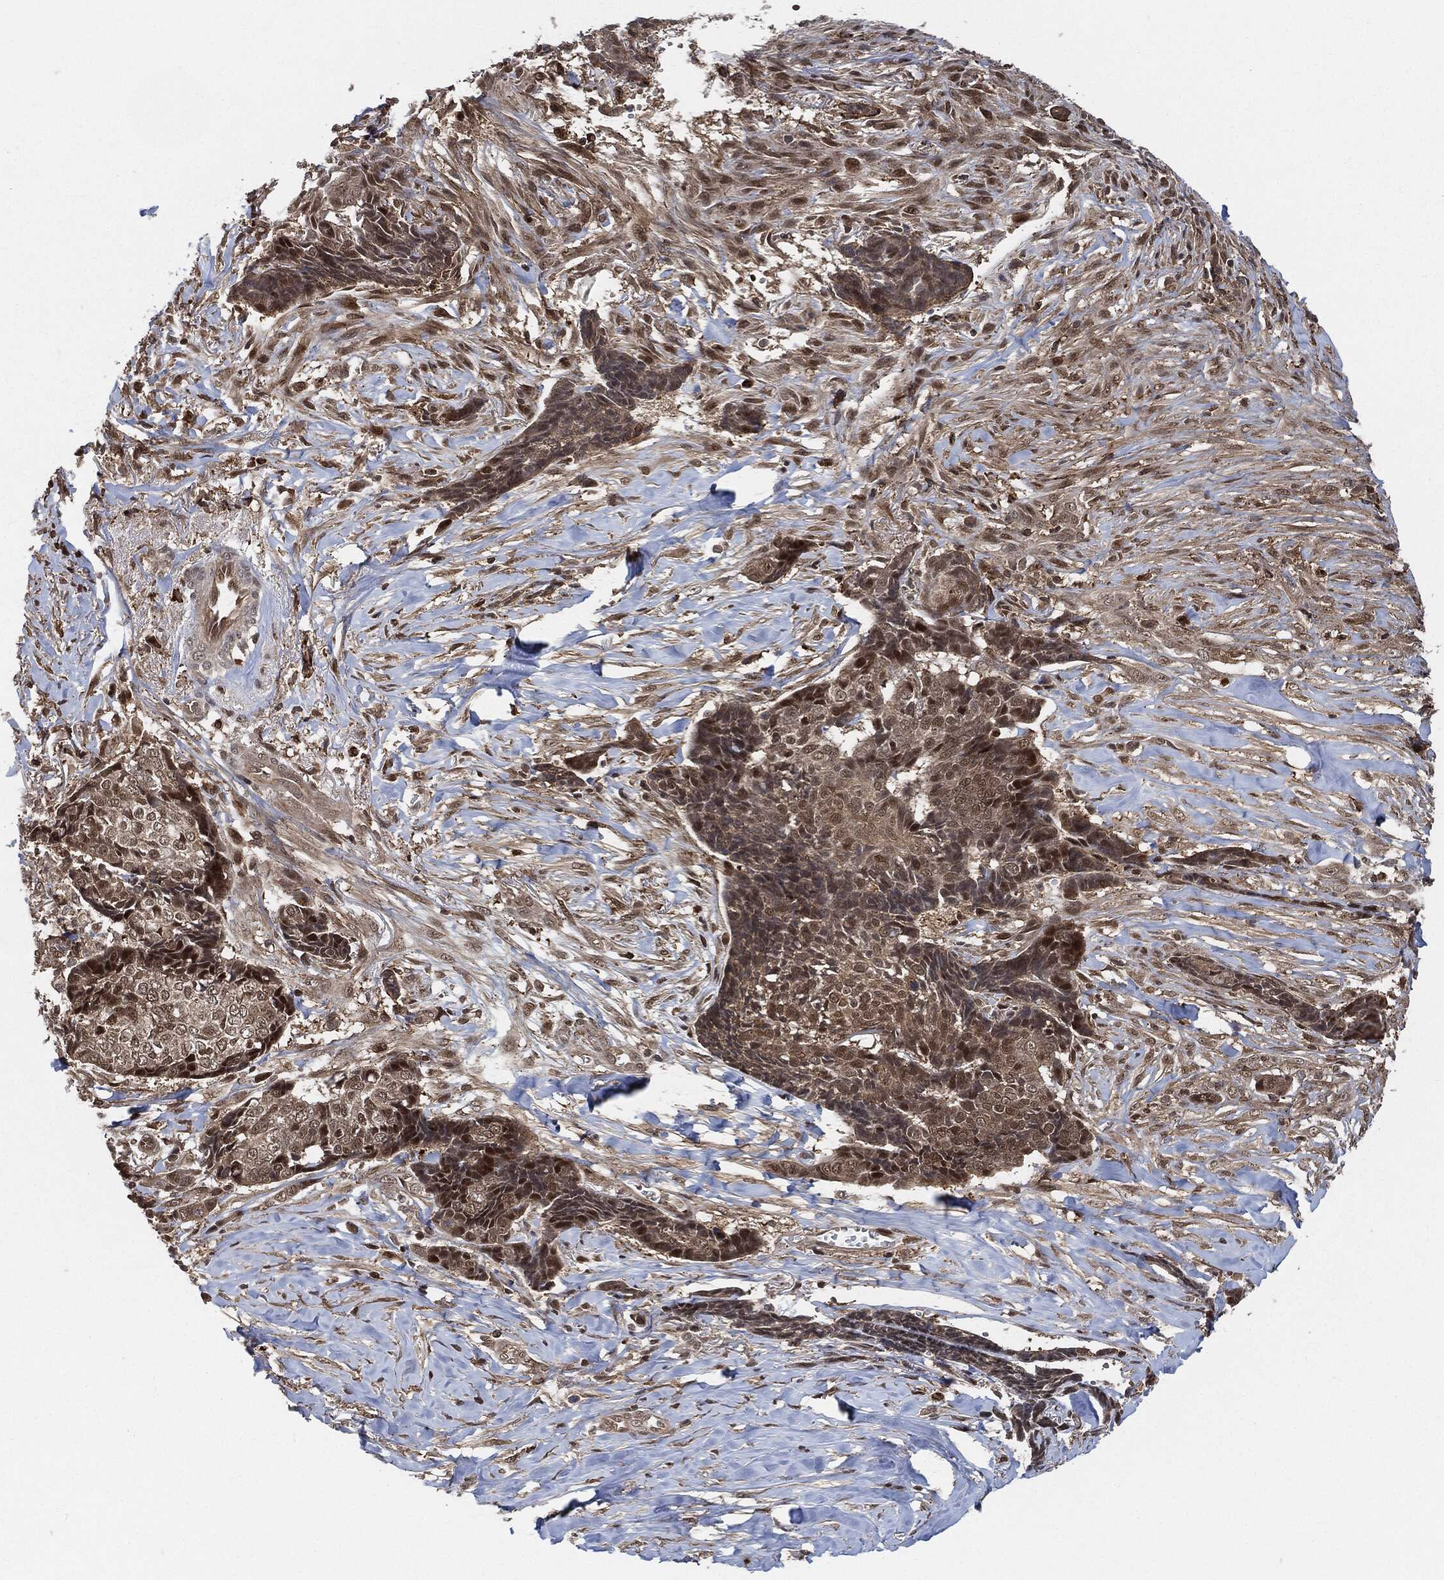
{"staining": {"intensity": "weak", "quantity": ">75%", "location": "cytoplasmic/membranous,nuclear"}, "tissue": "skin cancer", "cell_type": "Tumor cells", "image_type": "cancer", "snomed": [{"axis": "morphology", "description": "Basal cell carcinoma"}, {"axis": "topography", "description": "Skin"}], "caption": "IHC (DAB (3,3'-diaminobenzidine)) staining of human skin cancer demonstrates weak cytoplasmic/membranous and nuclear protein positivity in approximately >75% of tumor cells.", "gene": "CUTA", "patient": {"sex": "male", "age": 86}}